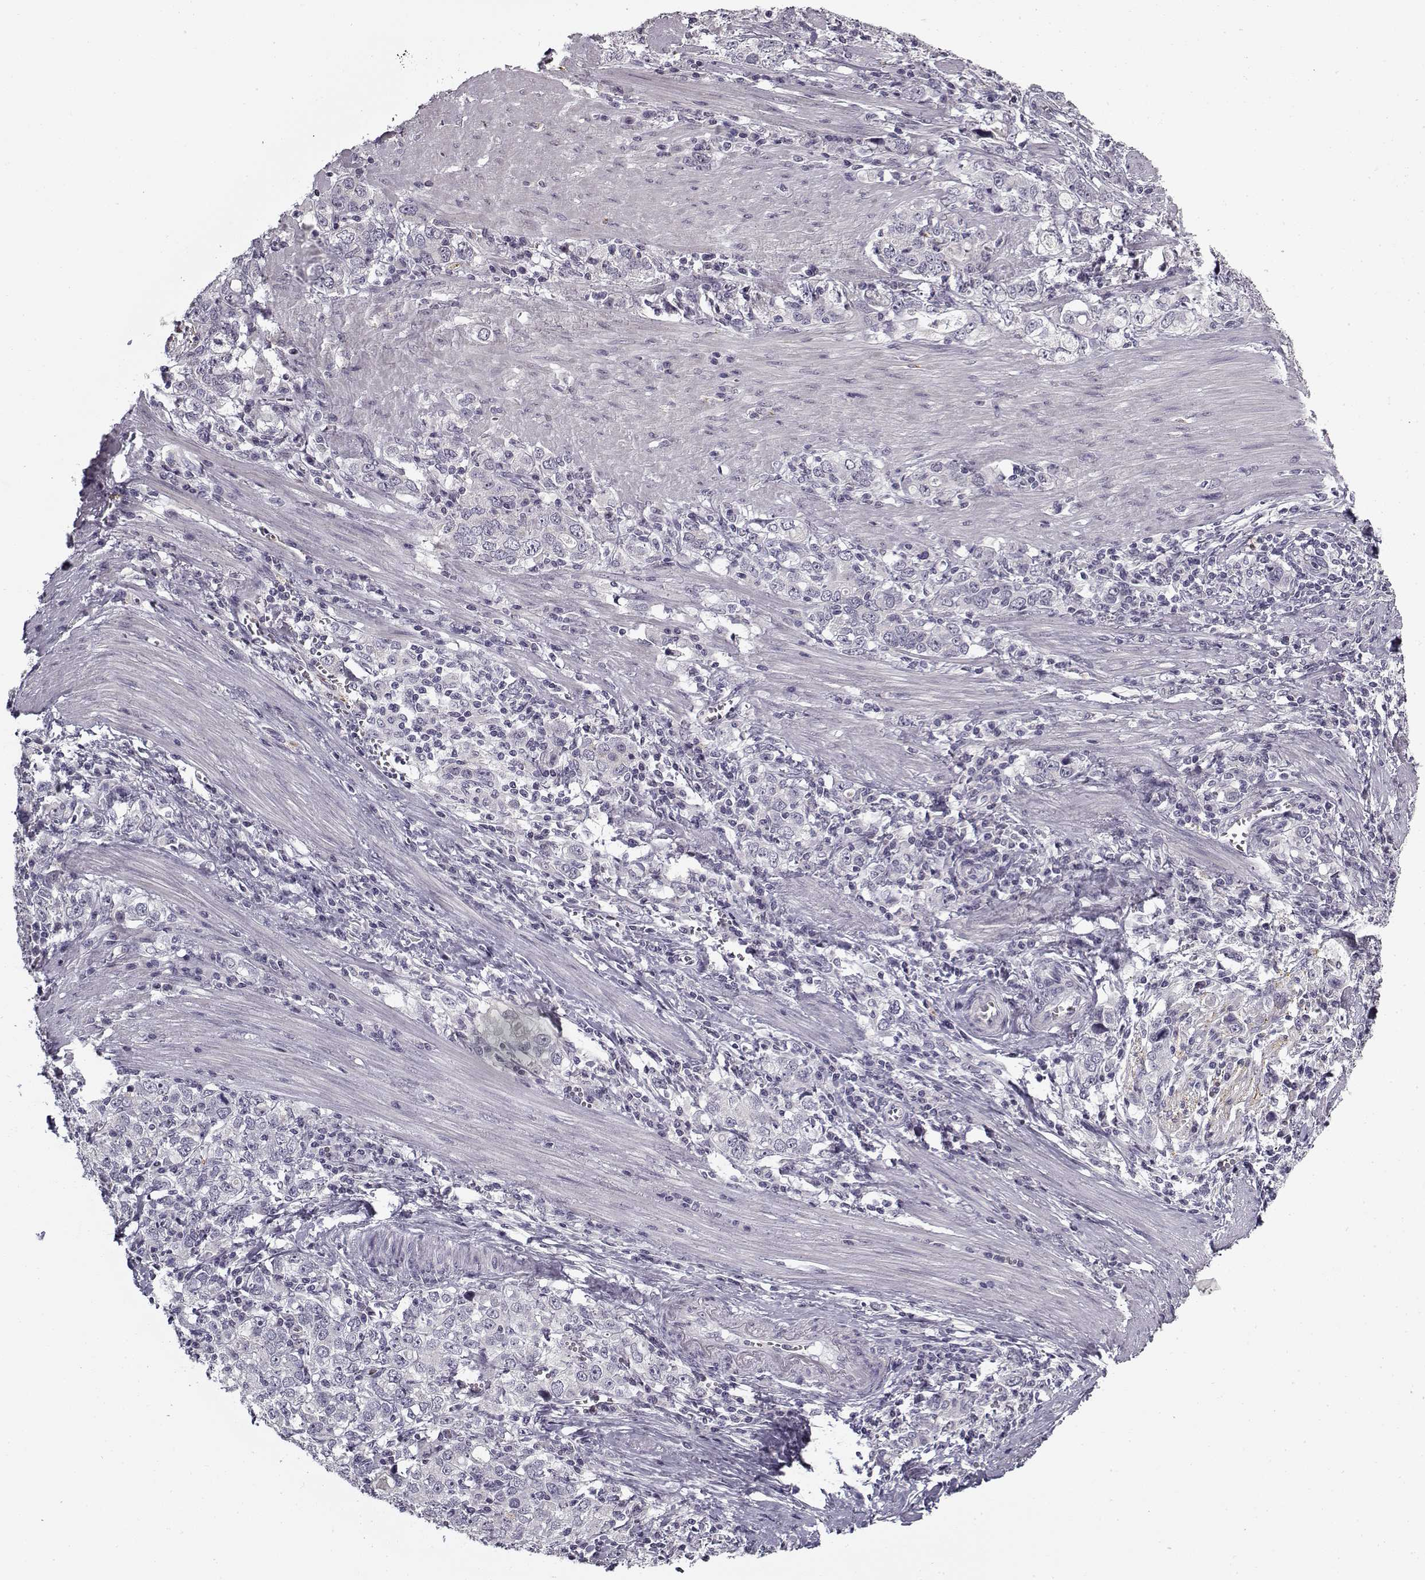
{"staining": {"intensity": "negative", "quantity": "none", "location": "none"}, "tissue": "stomach cancer", "cell_type": "Tumor cells", "image_type": "cancer", "snomed": [{"axis": "morphology", "description": "Adenocarcinoma, NOS"}, {"axis": "topography", "description": "Stomach, lower"}], "caption": "Adenocarcinoma (stomach) was stained to show a protein in brown. There is no significant staining in tumor cells.", "gene": "SNCA", "patient": {"sex": "female", "age": 72}}